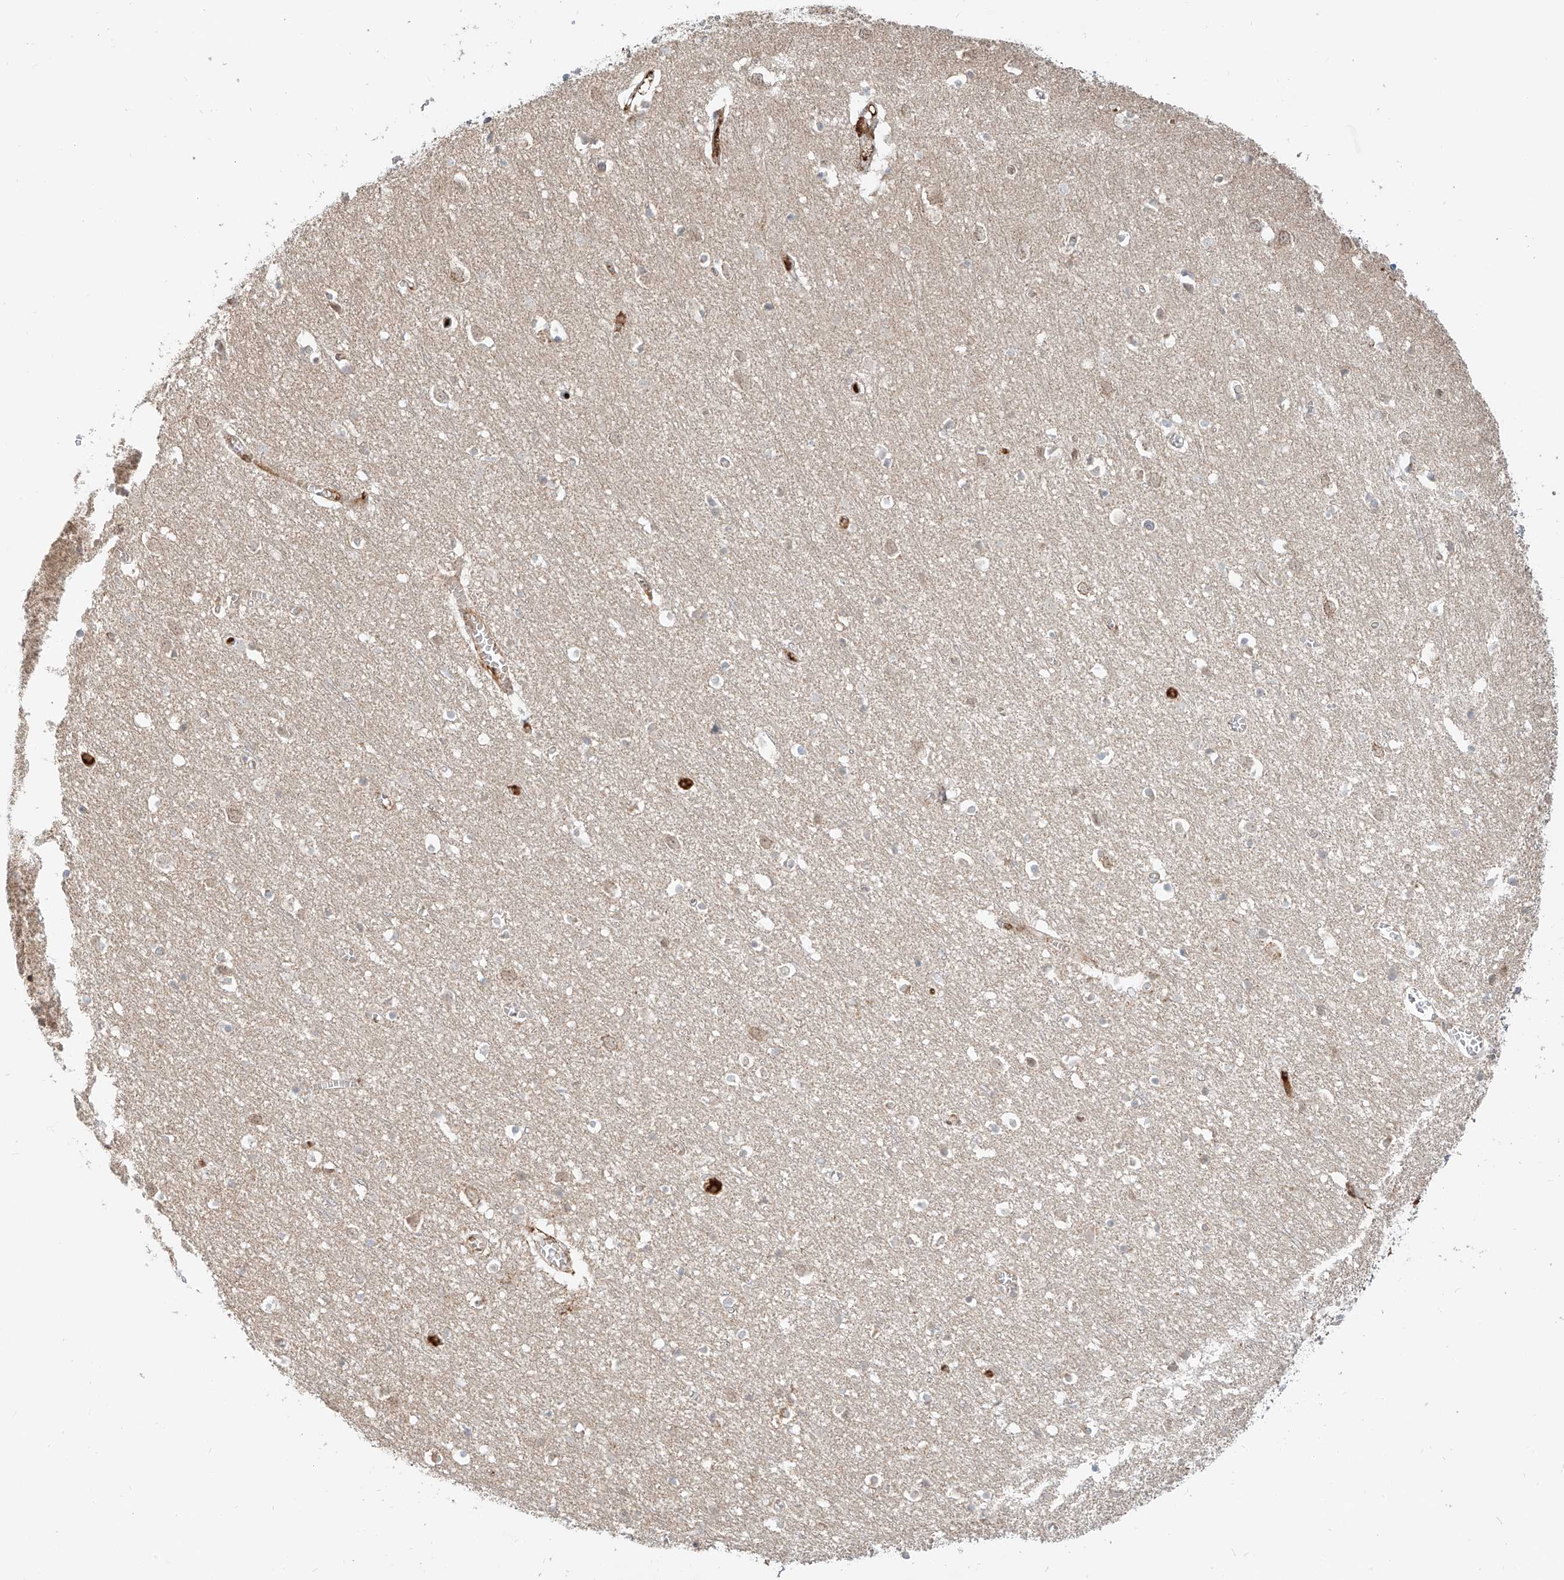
{"staining": {"intensity": "weak", "quantity": ">75%", "location": "cytoplasmic/membranous"}, "tissue": "cerebral cortex", "cell_type": "Endothelial cells", "image_type": "normal", "snomed": [{"axis": "morphology", "description": "Normal tissue, NOS"}, {"axis": "topography", "description": "Cerebral cortex"}], "caption": "This image reveals IHC staining of unremarkable human cerebral cortex, with low weak cytoplasmic/membranous positivity in about >75% of endothelial cells.", "gene": "CEP162", "patient": {"sex": "female", "age": 64}}